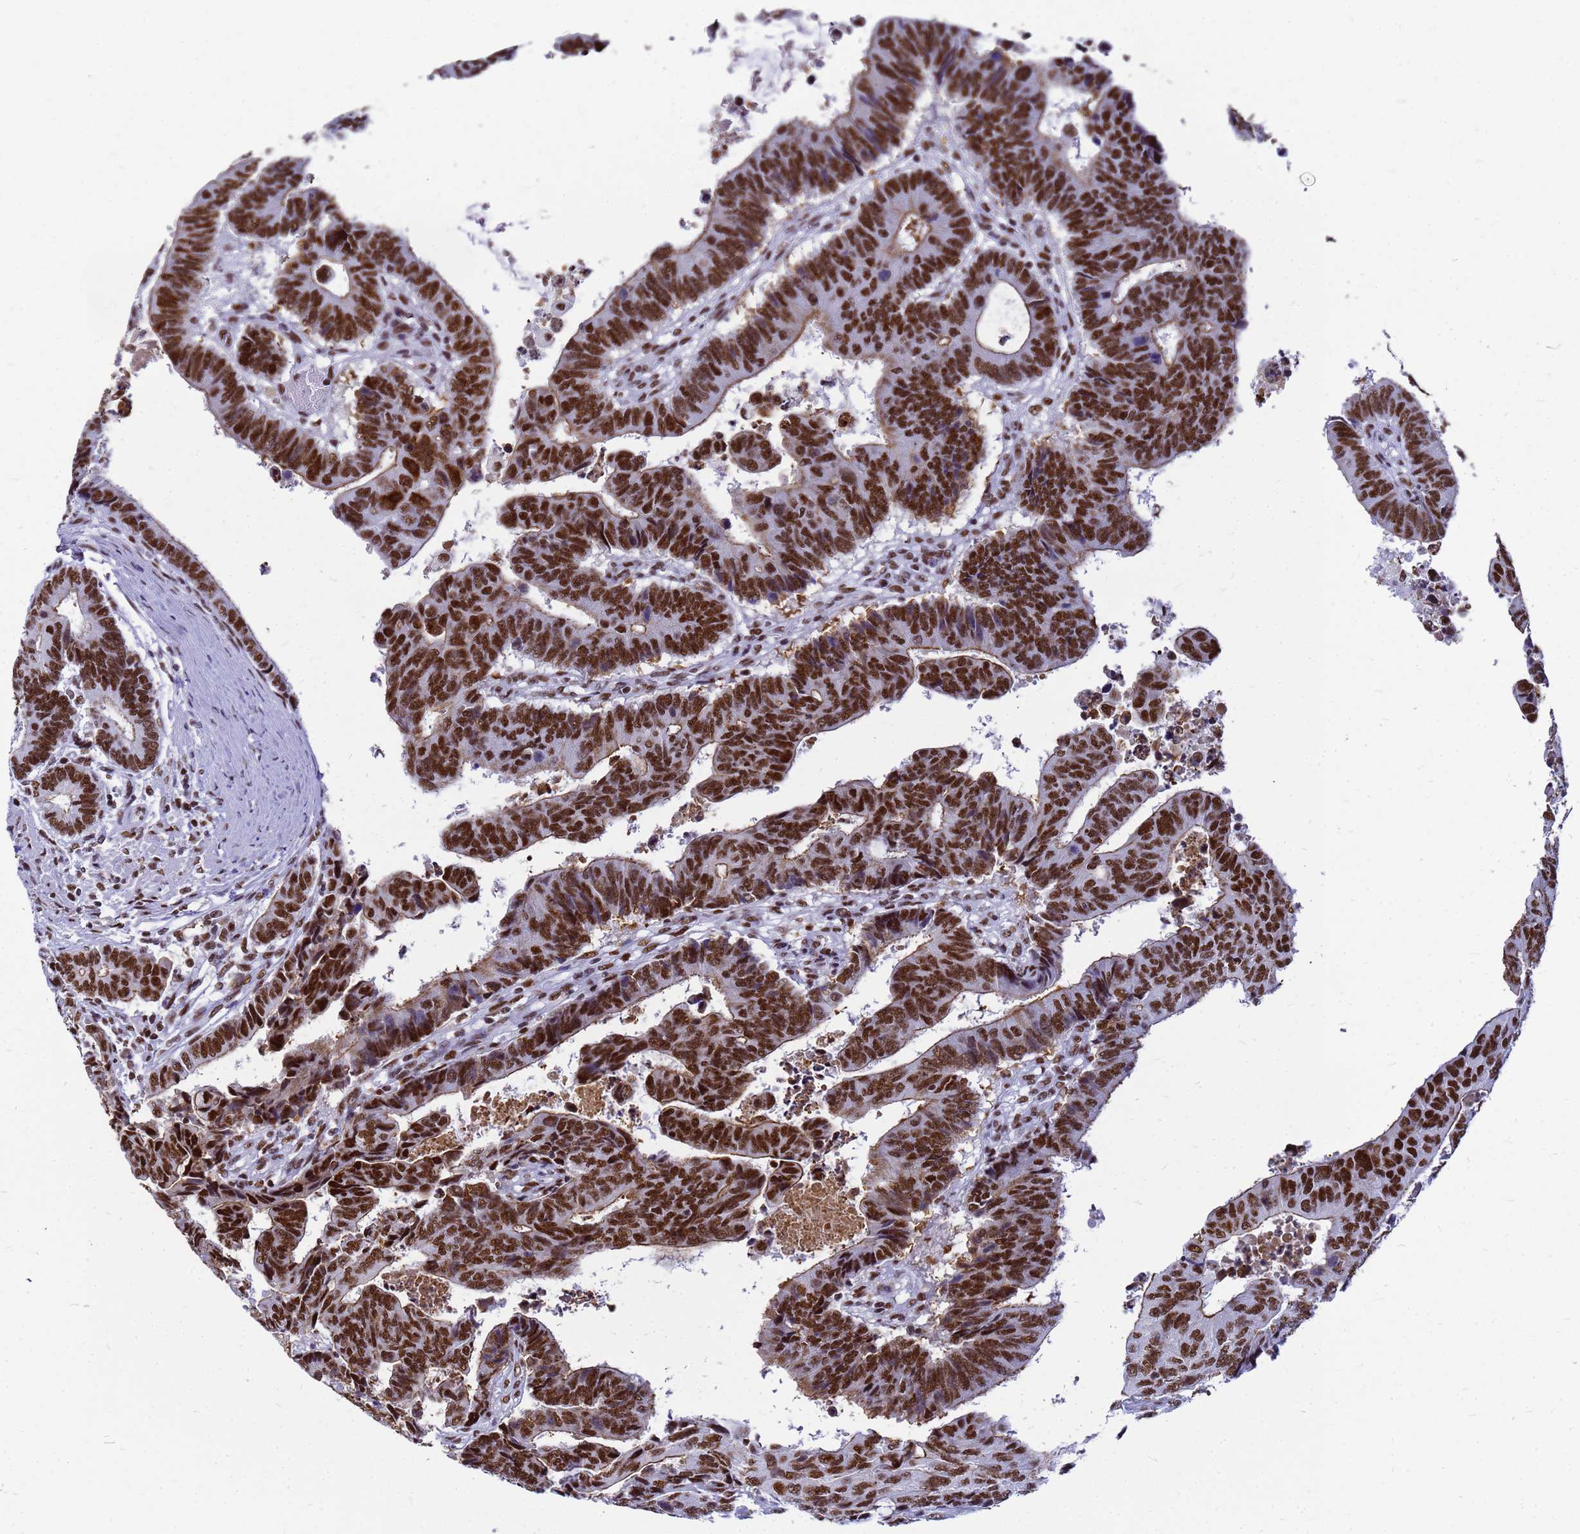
{"staining": {"intensity": "strong", "quantity": ">75%", "location": "nuclear"}, "tissue": "colorectal cancer", "cell_type": "Tumor cells", "image_type": "cancer", "snomed": [{"axis": "morphology", "description": "Adenocarcinoma, NOS"}, {"axis": "topography", "description": "Rectum"}], "caption": "Brown immunohistochemical staining in adenocarcinoma (colorectal) exhibits strong nuclear positivity in about >75% of tumor cells.", "gene": "SART3", "patient": {"sex": "male", "age": 84}}